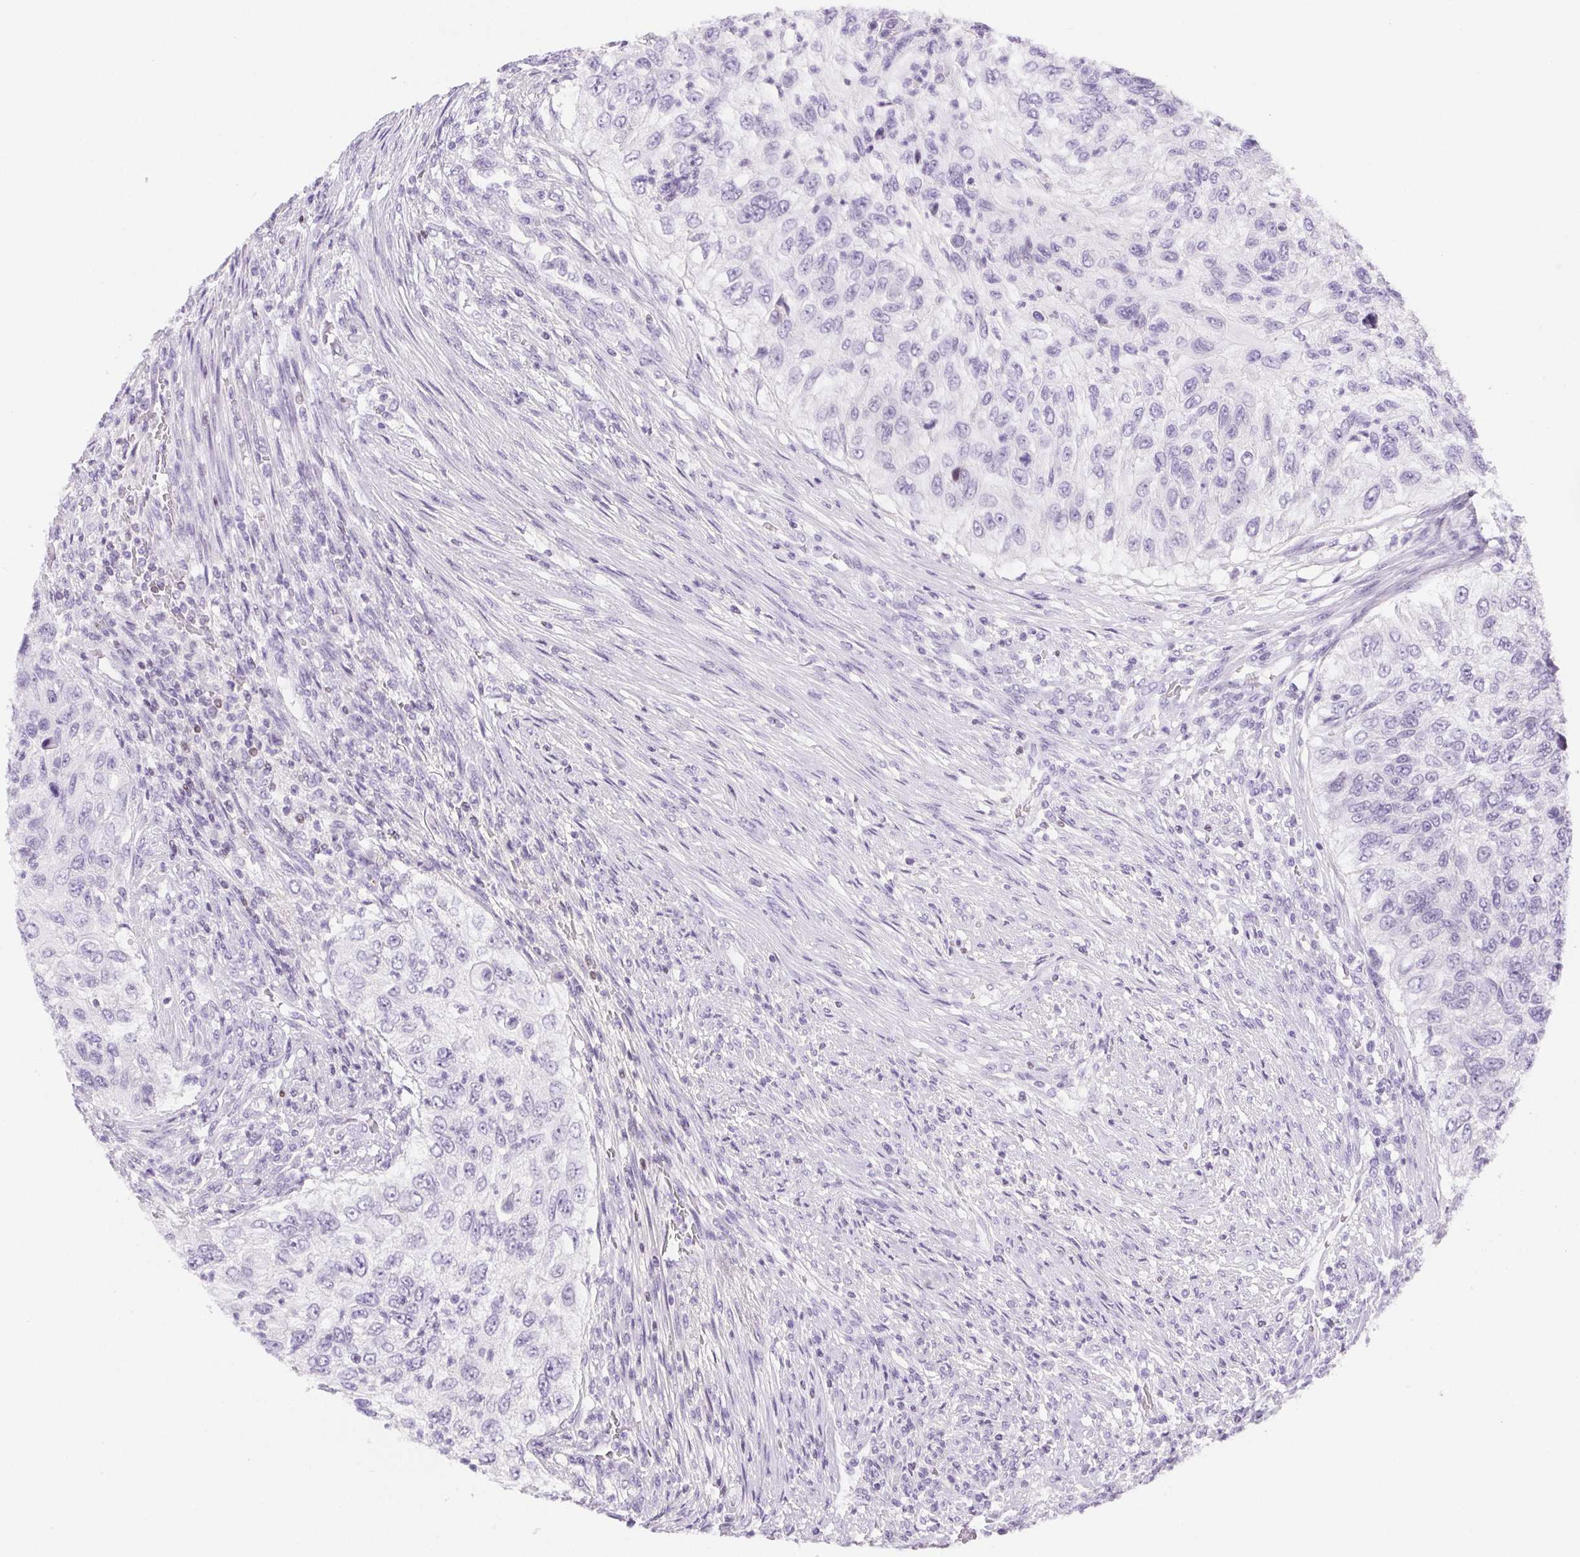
{"staining": {"intensity": "negative", "quantity": "none", "location": "none"}, "tissue": "urothelial cancer", "cell_type": "Tumor cells", "image_type": "cancer", "snomed": [{"axis": "morphology", "description": "Urothelial carcinoma, High grade"}, {"axis": "topography", "description": "Urinary bladder"}], "caption": "This is a image of immunohistochemistry (IHC) staining of urothelial cancer, which shows no staining in tumor cells.", "gene": "BEND2", "patient": {"sex": "female", "age": 60}}